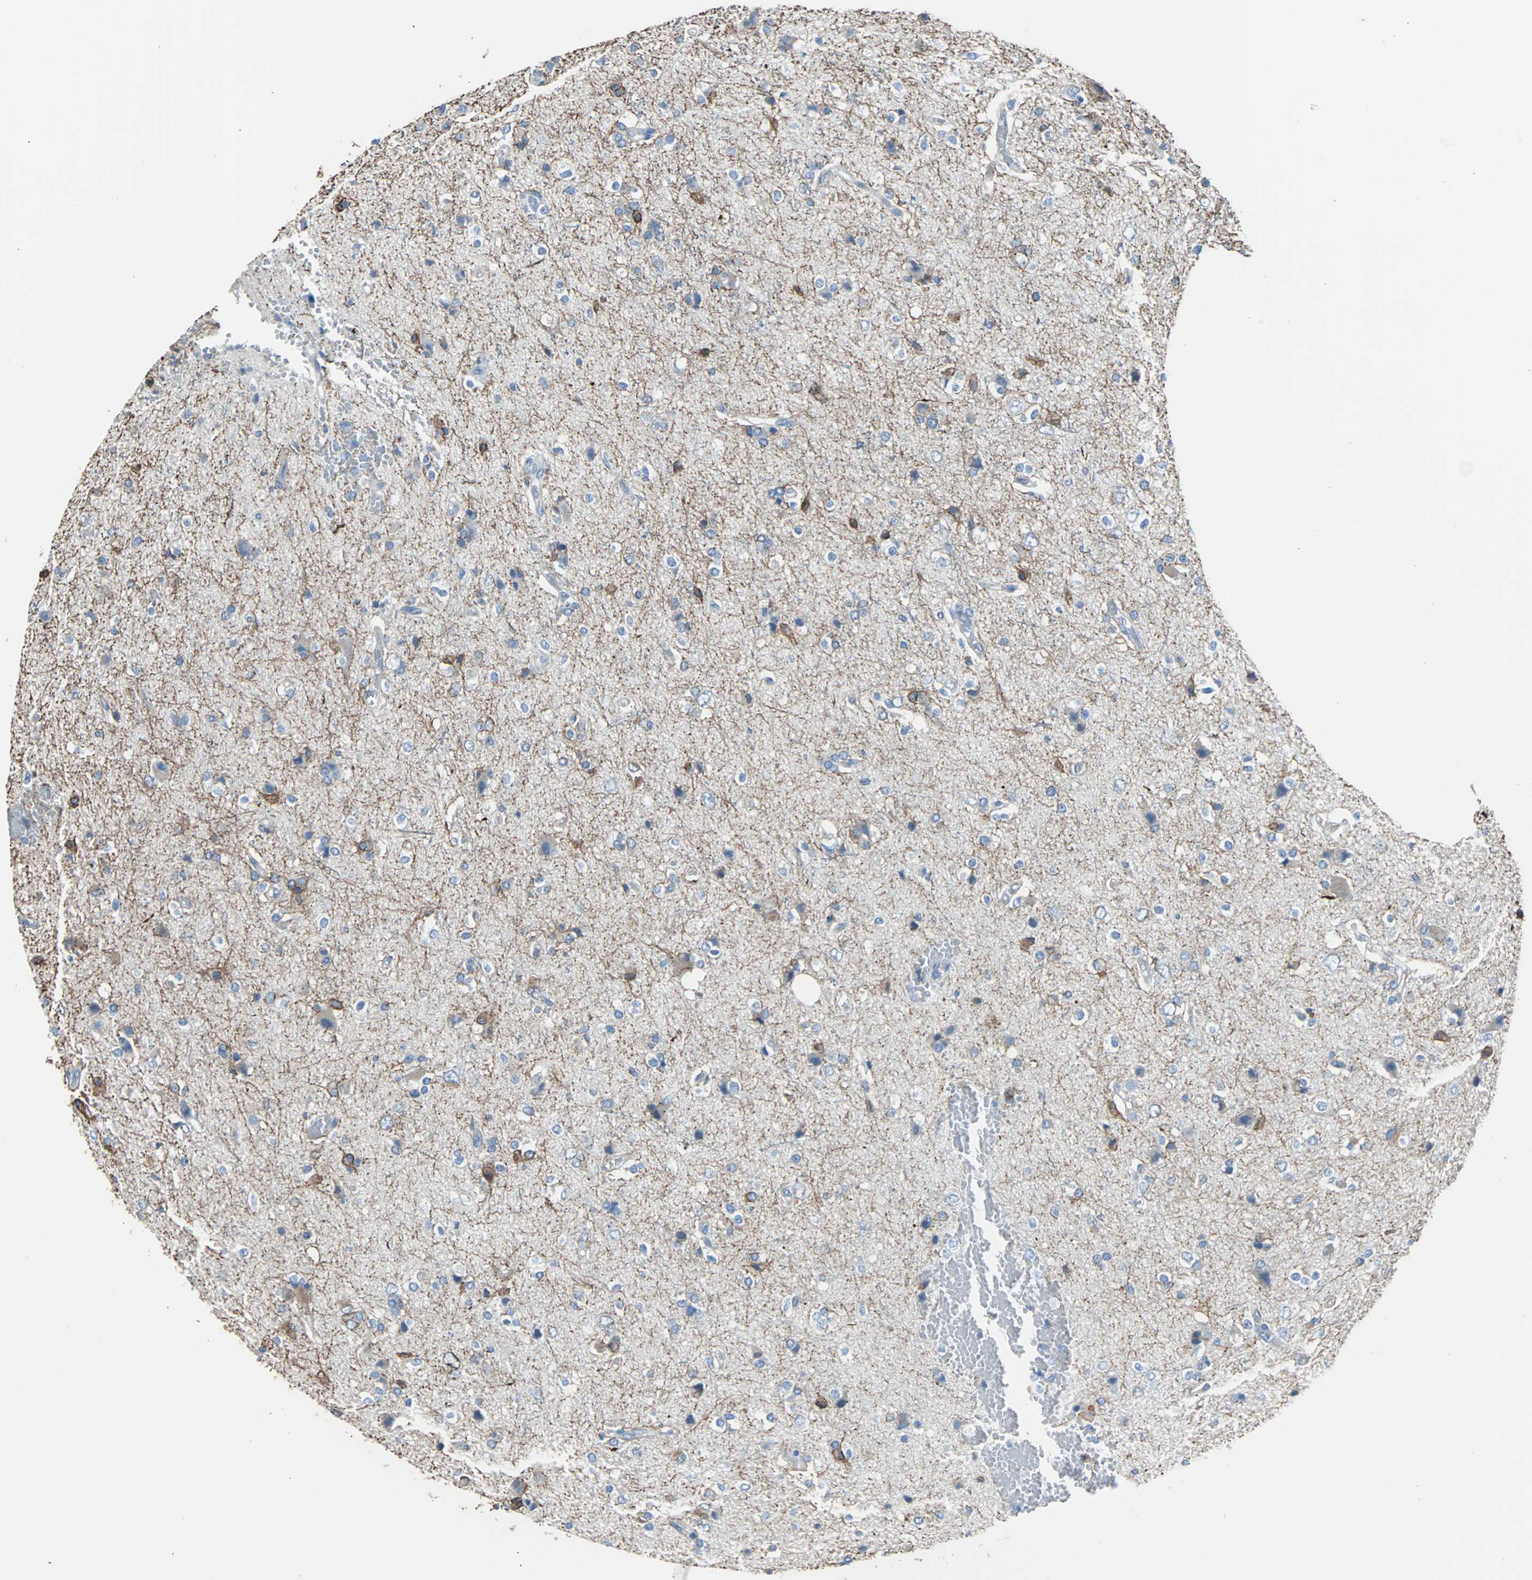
{"staining": {"intensity": "negative", "quantity": "none", "location": "none"}, "tissue": "glioma", "cell_type": "Tumor cells", "image_type": "cancer", "snomed": [{"axis": "morphology", "description": "Glioma, malignant, High grade"}, {"axis": "topography", "description": "Brain"}], "caption": "IHC of glioma demonstrates no staining in tumor cells.", "gene": "KRT7", "patient": {"sex": "male", "age": 47}}